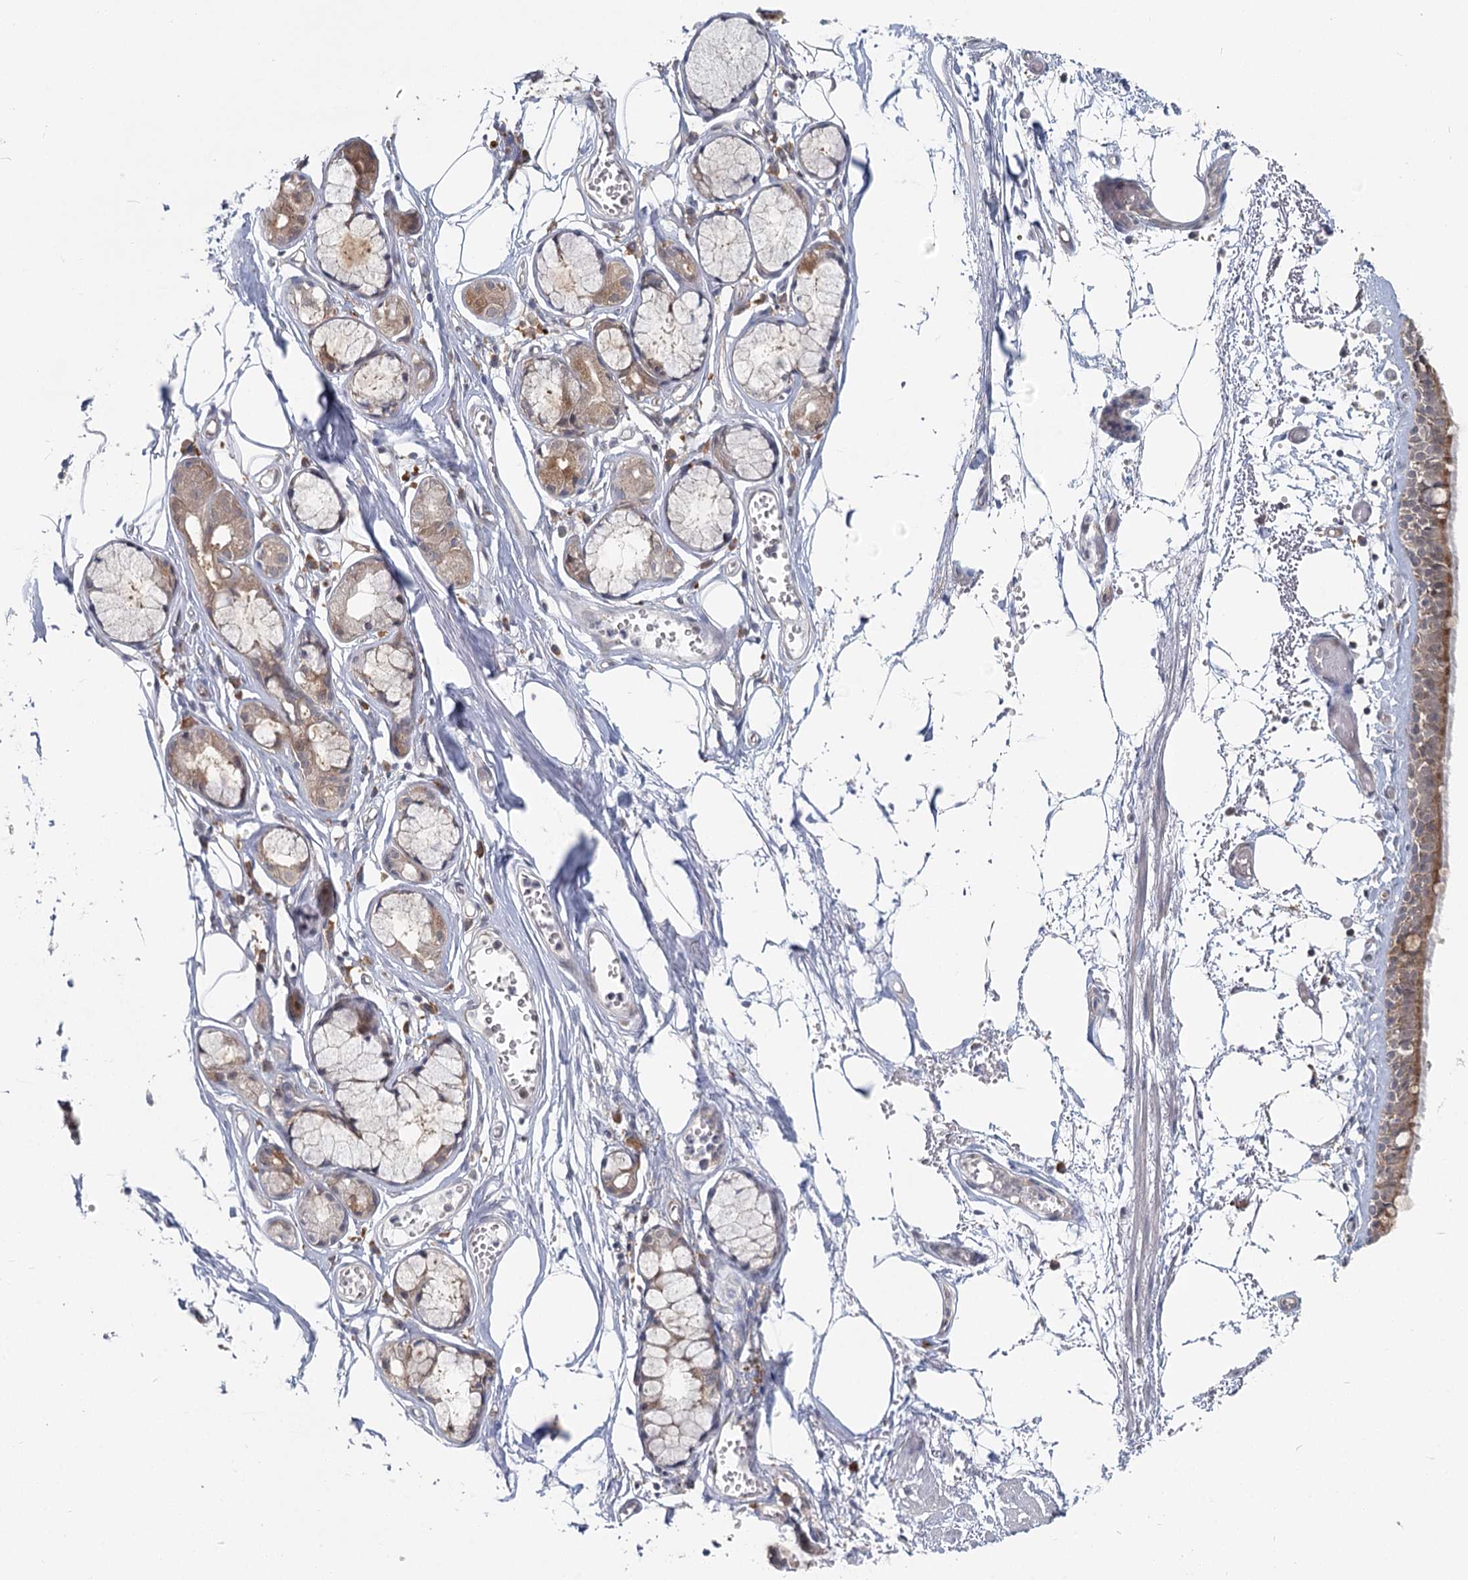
{"staining": {"intensity": "weak", "quantity": "25%-75%", "location": "cytoplasmic/membranous"}, "tissue": "bronchus", "cell_type": "Respiratory epithelial cells", "image_type": "normal", "snomed": [{"axis": "morphology", "description": "Normal tissue, NOS"}, {"axis": "topography", "description": "Bronchus"}, {"axis": "topography", "description": "Lung"}], "caption": "IHC image of unremarkable bronchus: human bronchus stained using immunohistochemistry (IHC) demonstrates low levels of weak protein expression localized specifically in the cytoplasmic/membranous of respiratory epithelial cells, appearing as a cytoplasmic/membranous brown color.", "gene": "THNSL1", "patient": {"sex": "male", "age": 56}}